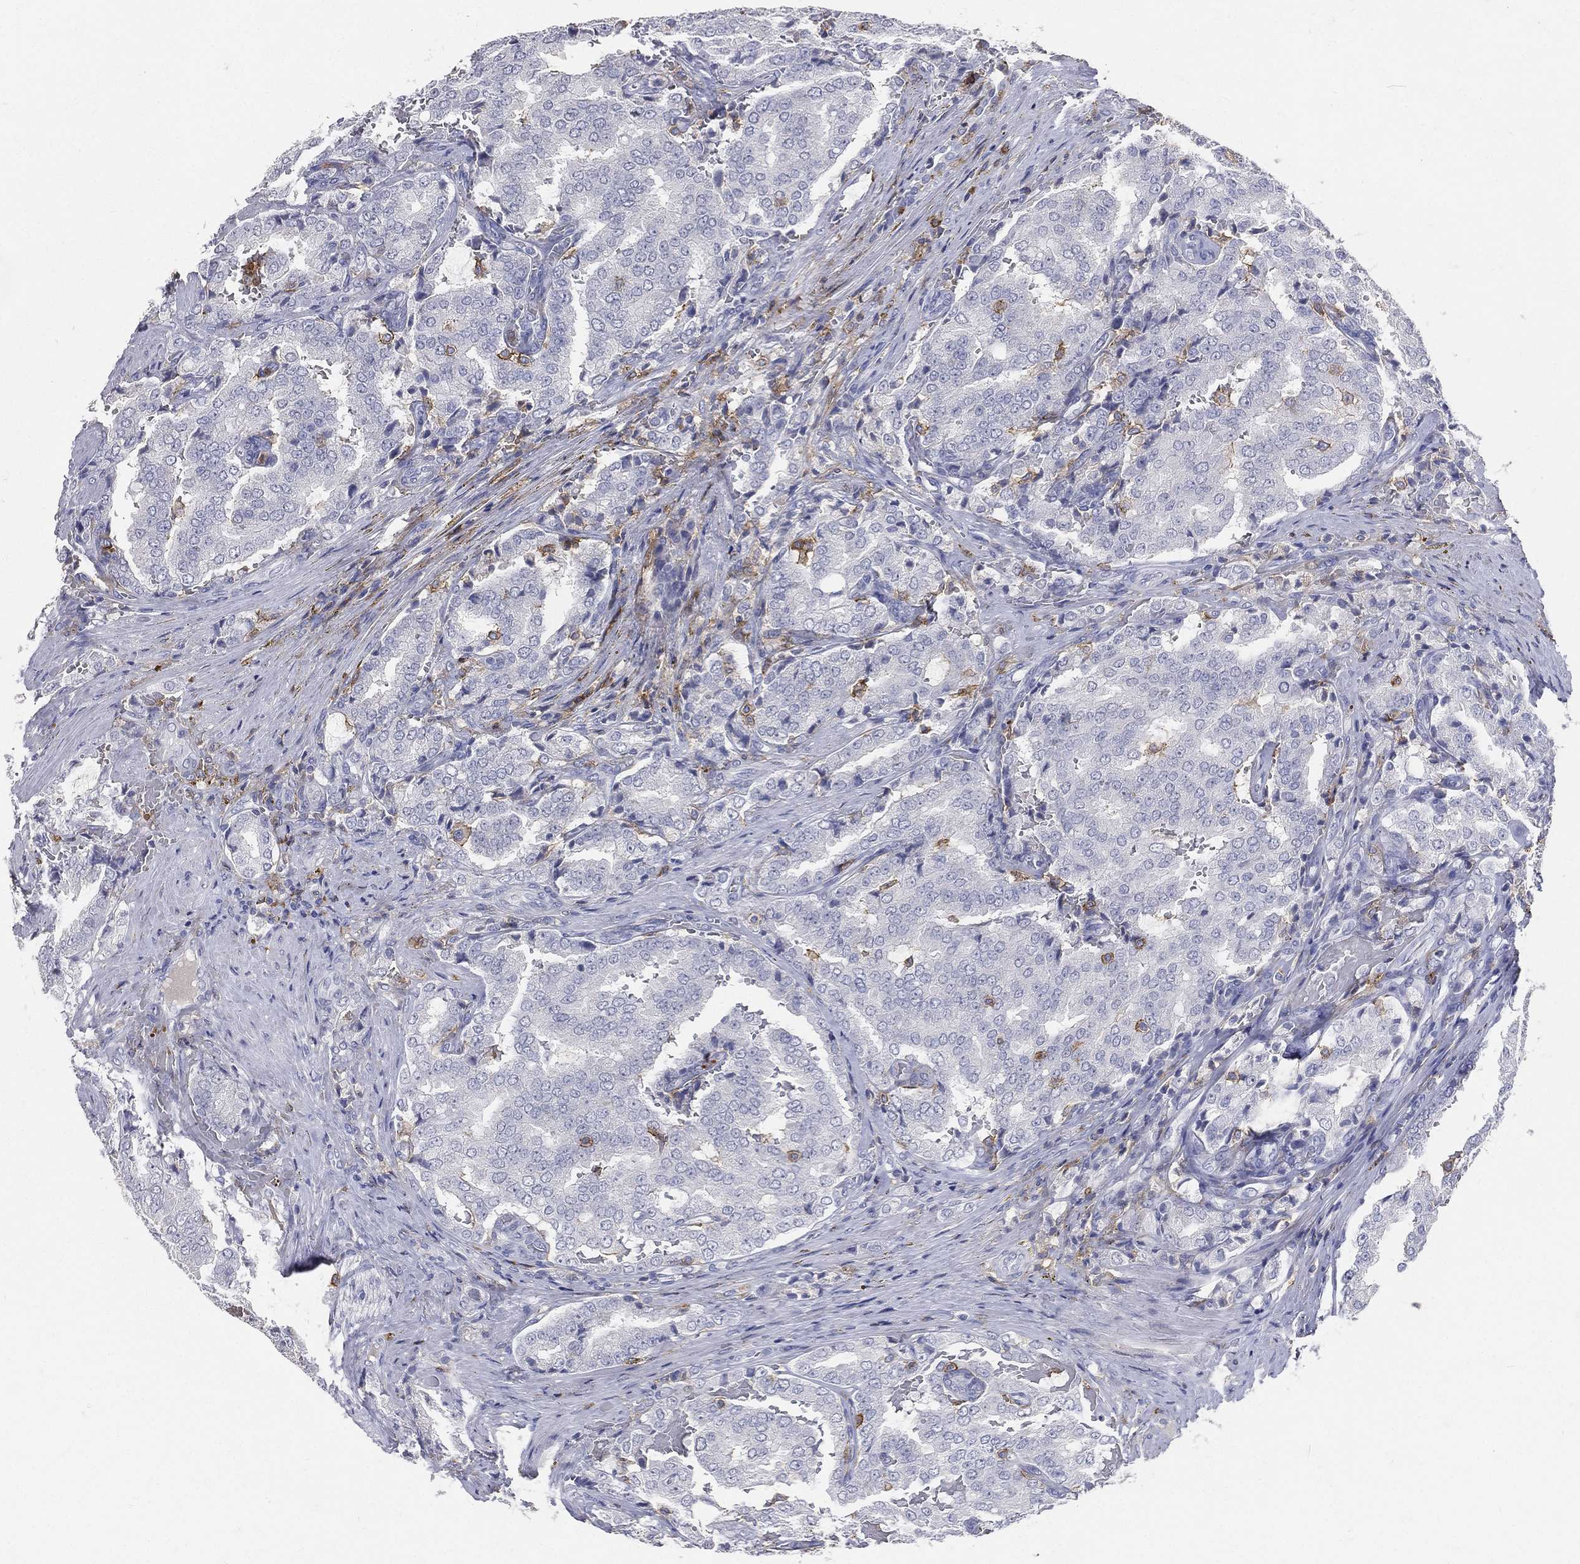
{"staining": {"intensity": "negative", "quantity": "none", "location": "none"}, "tissue": "prostate cancer", "cell_type": "Tumor cells", "image_type": "cancer", "snomed": [{"axis": "morphology", "description": "Adenocarcinoma, NOS"}, {"axis": "topography", "description": "Prostate"}], "caption": "Human prostate adenocarcinoma stained for a protein using IHC reveals no positivity in tumor cells.", "gene": "CD33", "patient": {"sex": "male", "age": 65}}